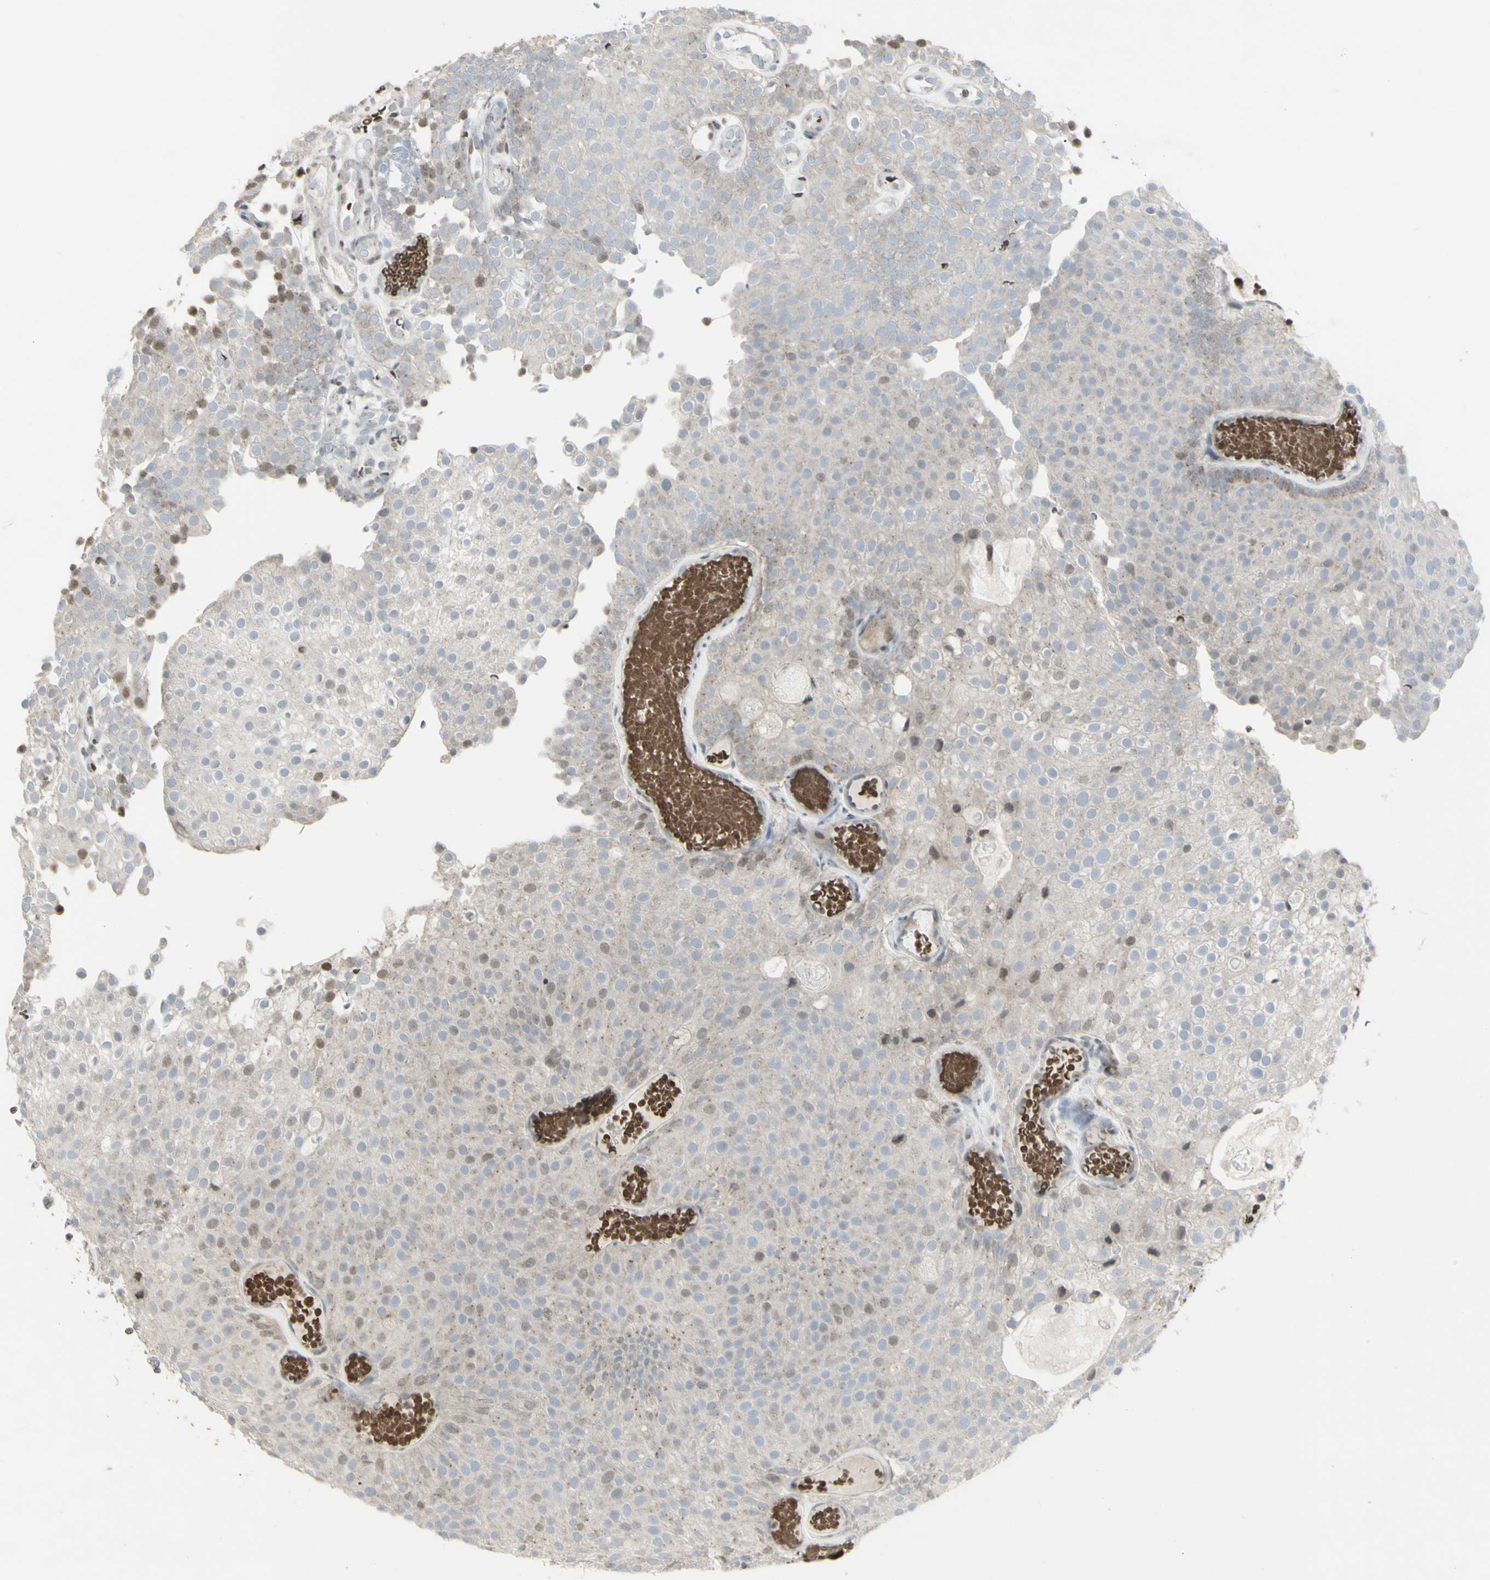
{"staining": {"intensity": "weak", "quantity": "<25%", "location": "cytoplasmic/membranous,nuclear"}, "tissue": "urothelial cancer", "cell_type": "Tumor cells", "image_type": "cancer", "snomed": [{"axis": "morphology", "description": "Urothelial carcinoma, Low grade"}, {"axis": "topography", "description": "Urinary bladder"}], "caption": "Tumor cells show no significant staining in urothelial carcinoma (low-grade).", "gene": "MUC5AC", "patient": {"sex": "male", "age": 78}}